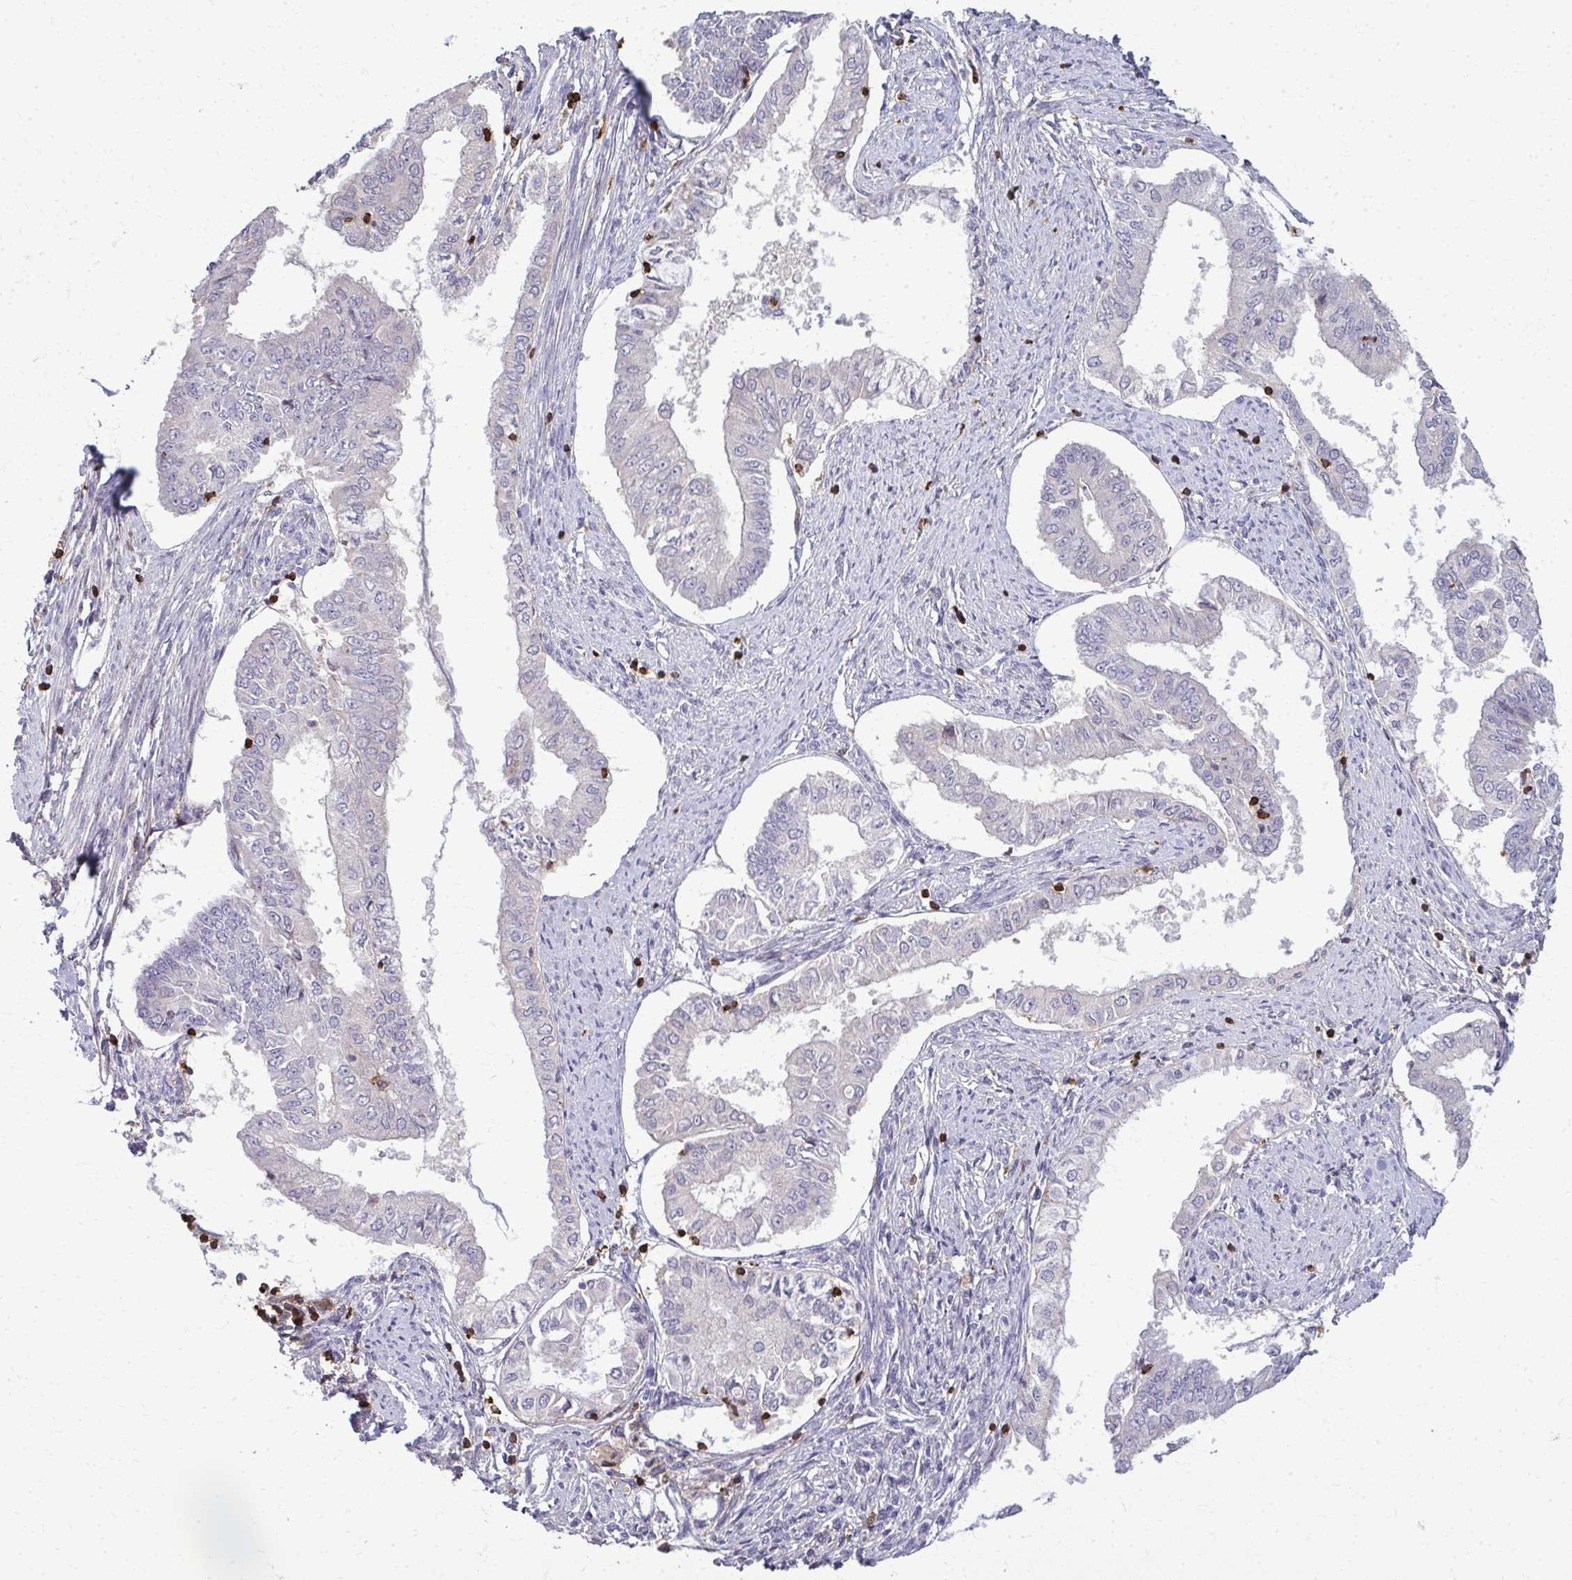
{"staining": {"intensity": "negative", "quantity": "none", "location": "none"}, "tissue": "endometrial cancer", "cell_type": "Tumor cells", "image_type": "cancer", "snomed": [{"axis": "morphology", "description": "Adenocarcinoma, NOS"}, {"axis": "topography", "description": "Endometrium"}], "caption": "This is a histopathology image of IHC staining of endometrial cancer (adenocarcinoma), which shows no positivity in tumor cells.", "gene": "AP5M1", "patient": {"sex": "female", "age": 76}}